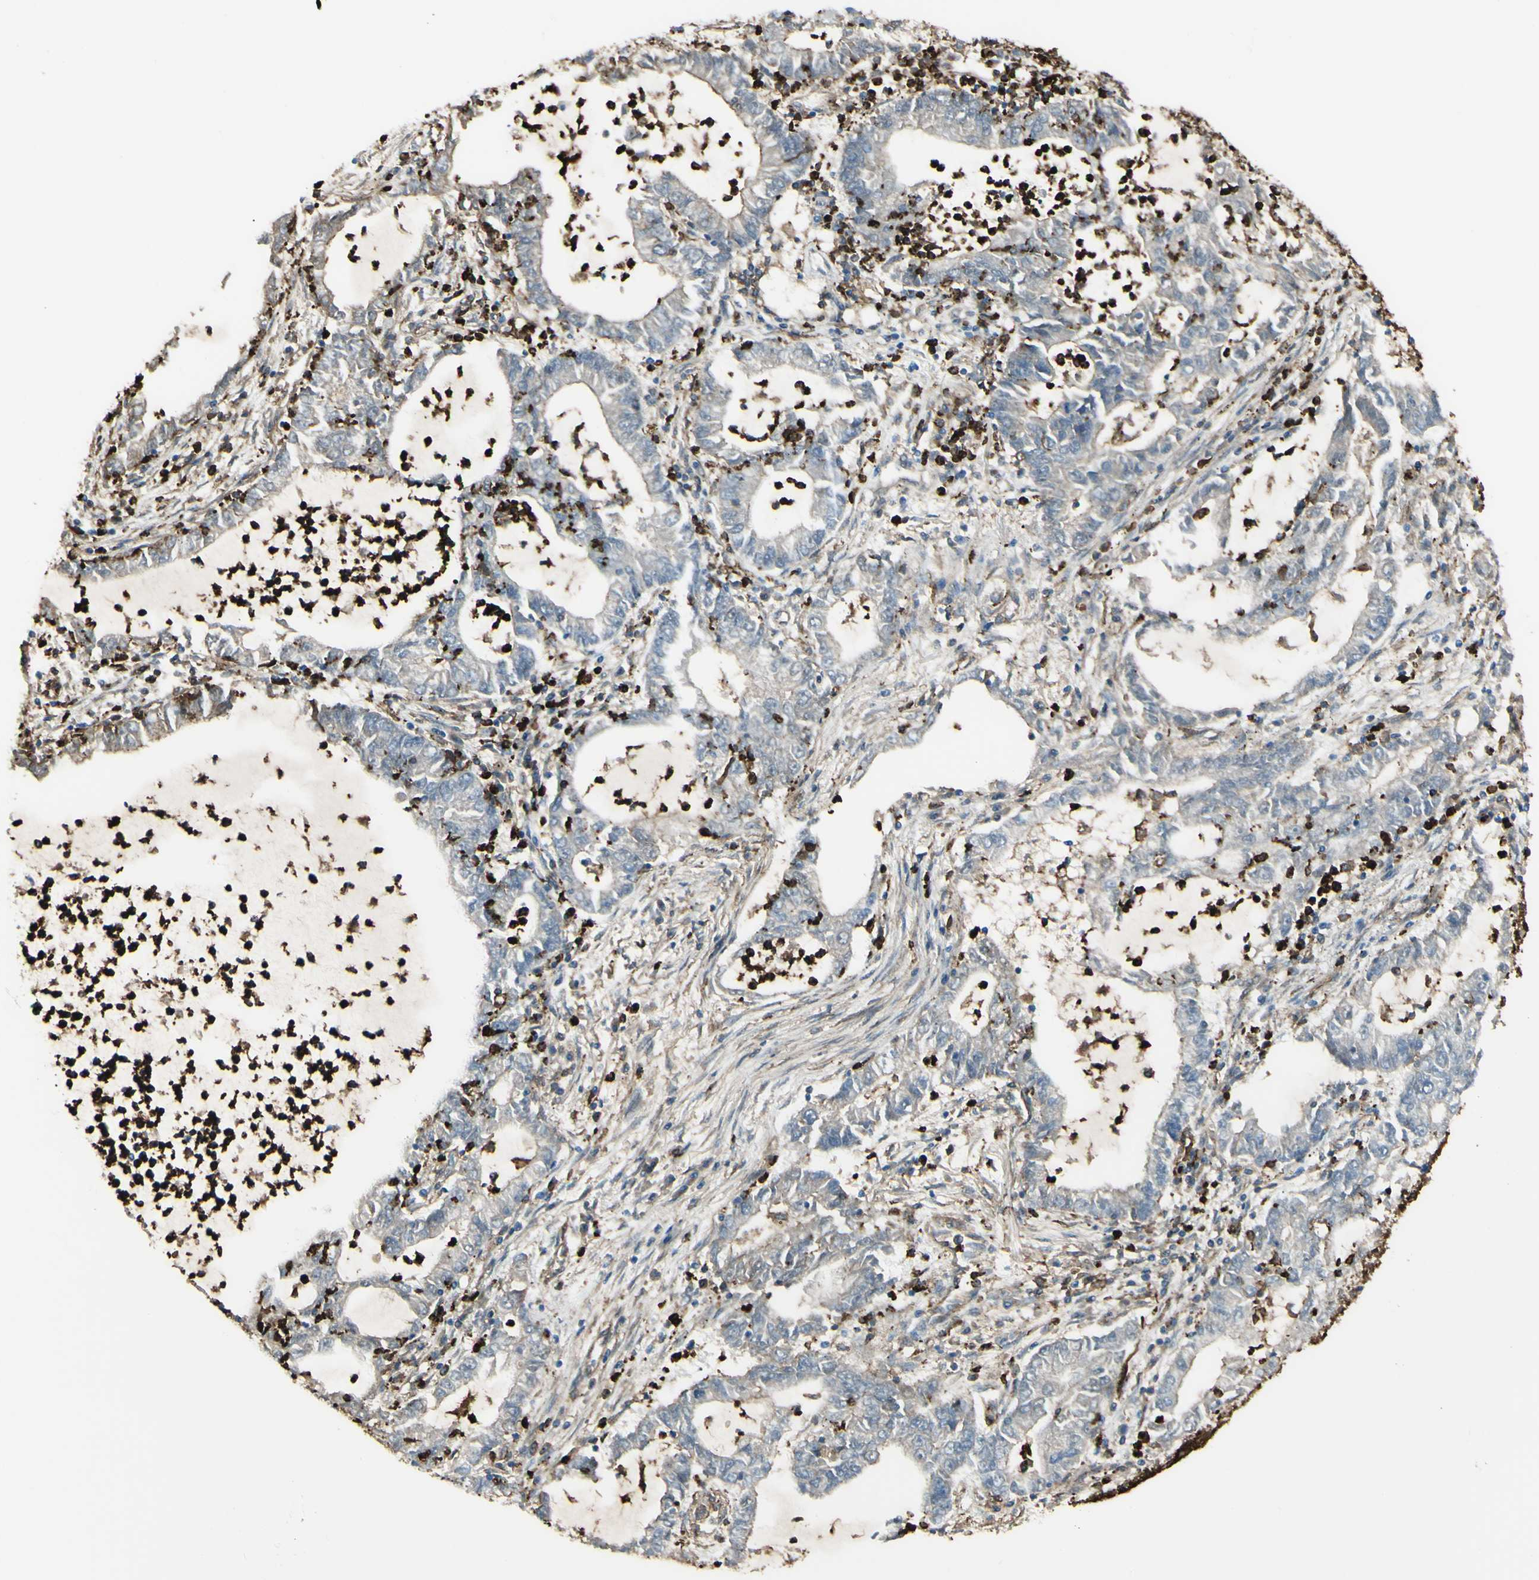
{"staining": {"intensity": "weak", "quantity": "25%-75%", "location": "cytoplasmic/membranous"}, "tissue": "lung cancer", "cell_type": "Tumor cells", "image_type": "cancer", "snomed": [{"axis": "morphology", "description": "Adenocarcinoma, NOS"}, {"axis": "topography", "description": "Lung"}], "caption": "Human lung cancer (adenocarcinoma) stained for a protein (brown) displays weak cytoplasmic/membranous positive positivity in approximately 25%-75% of tumor cells.", "gene": "GSN", "patient": {"sex": "female", "age": 51}}